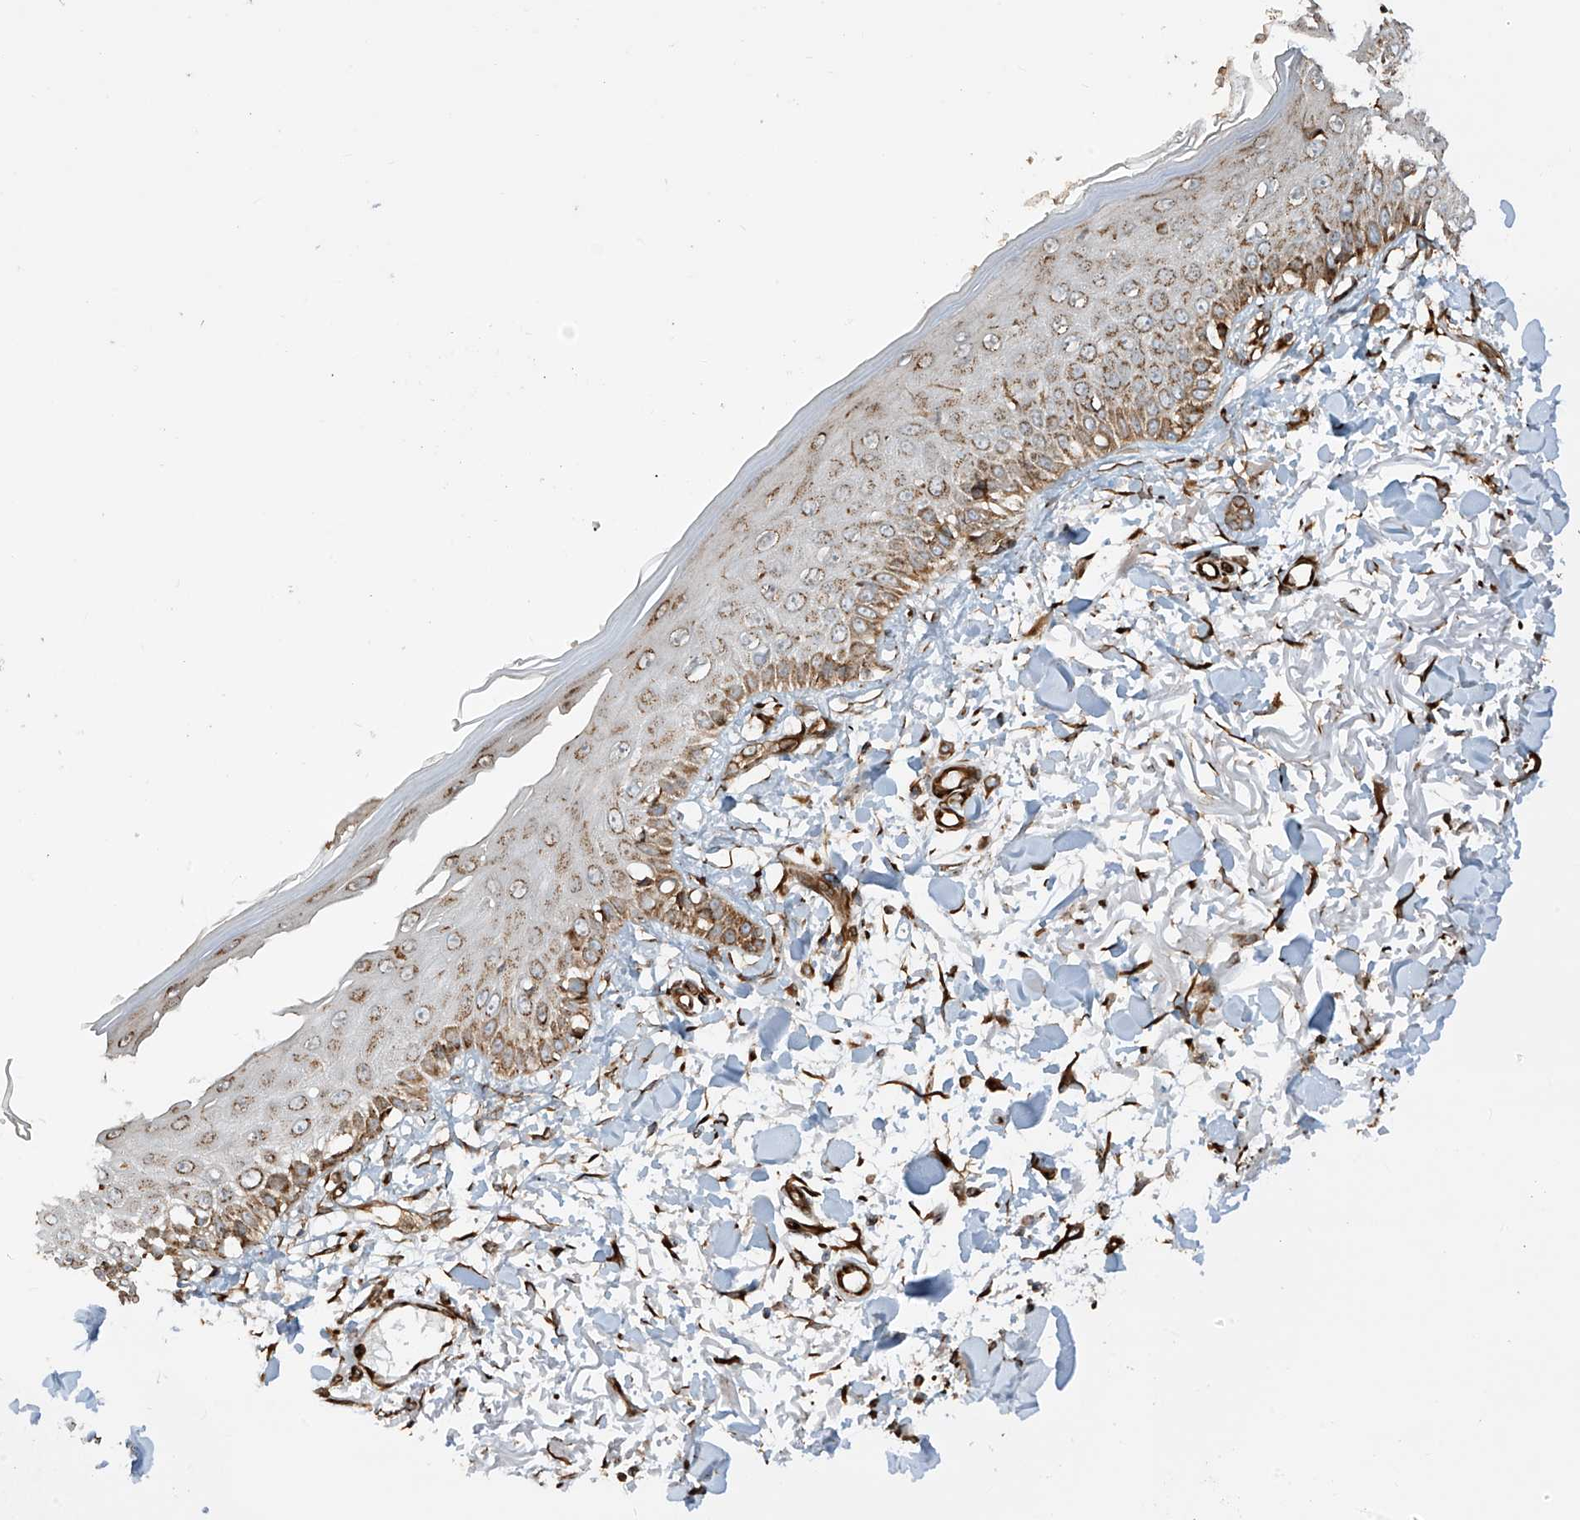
{"staining": {"intensity": "moderate", "quantity": ">75%", "location": "cytoplasmic/membranous"}, "tissue": "skin", "cell_type": "Fibroblasts", "image_type": "normal", "snomed": [{"axis": "morphology", "description": "Normal tissue, NOS"}, {"axis": "morphology", "description": "Squamous cell carcinoma, NOS"}, {"axis": "topography", "description": "Skin"}, {"axis": "topography", "description": "Peripheral nerve tissue"}], "caption": "Human skin stained for a protein (brown) shows moderate cytoplasmic/membranous positive staining in about >75% of fibroblasts.", "gene": "EIF5B", "patient": {"sex": "male", "age": 83}}